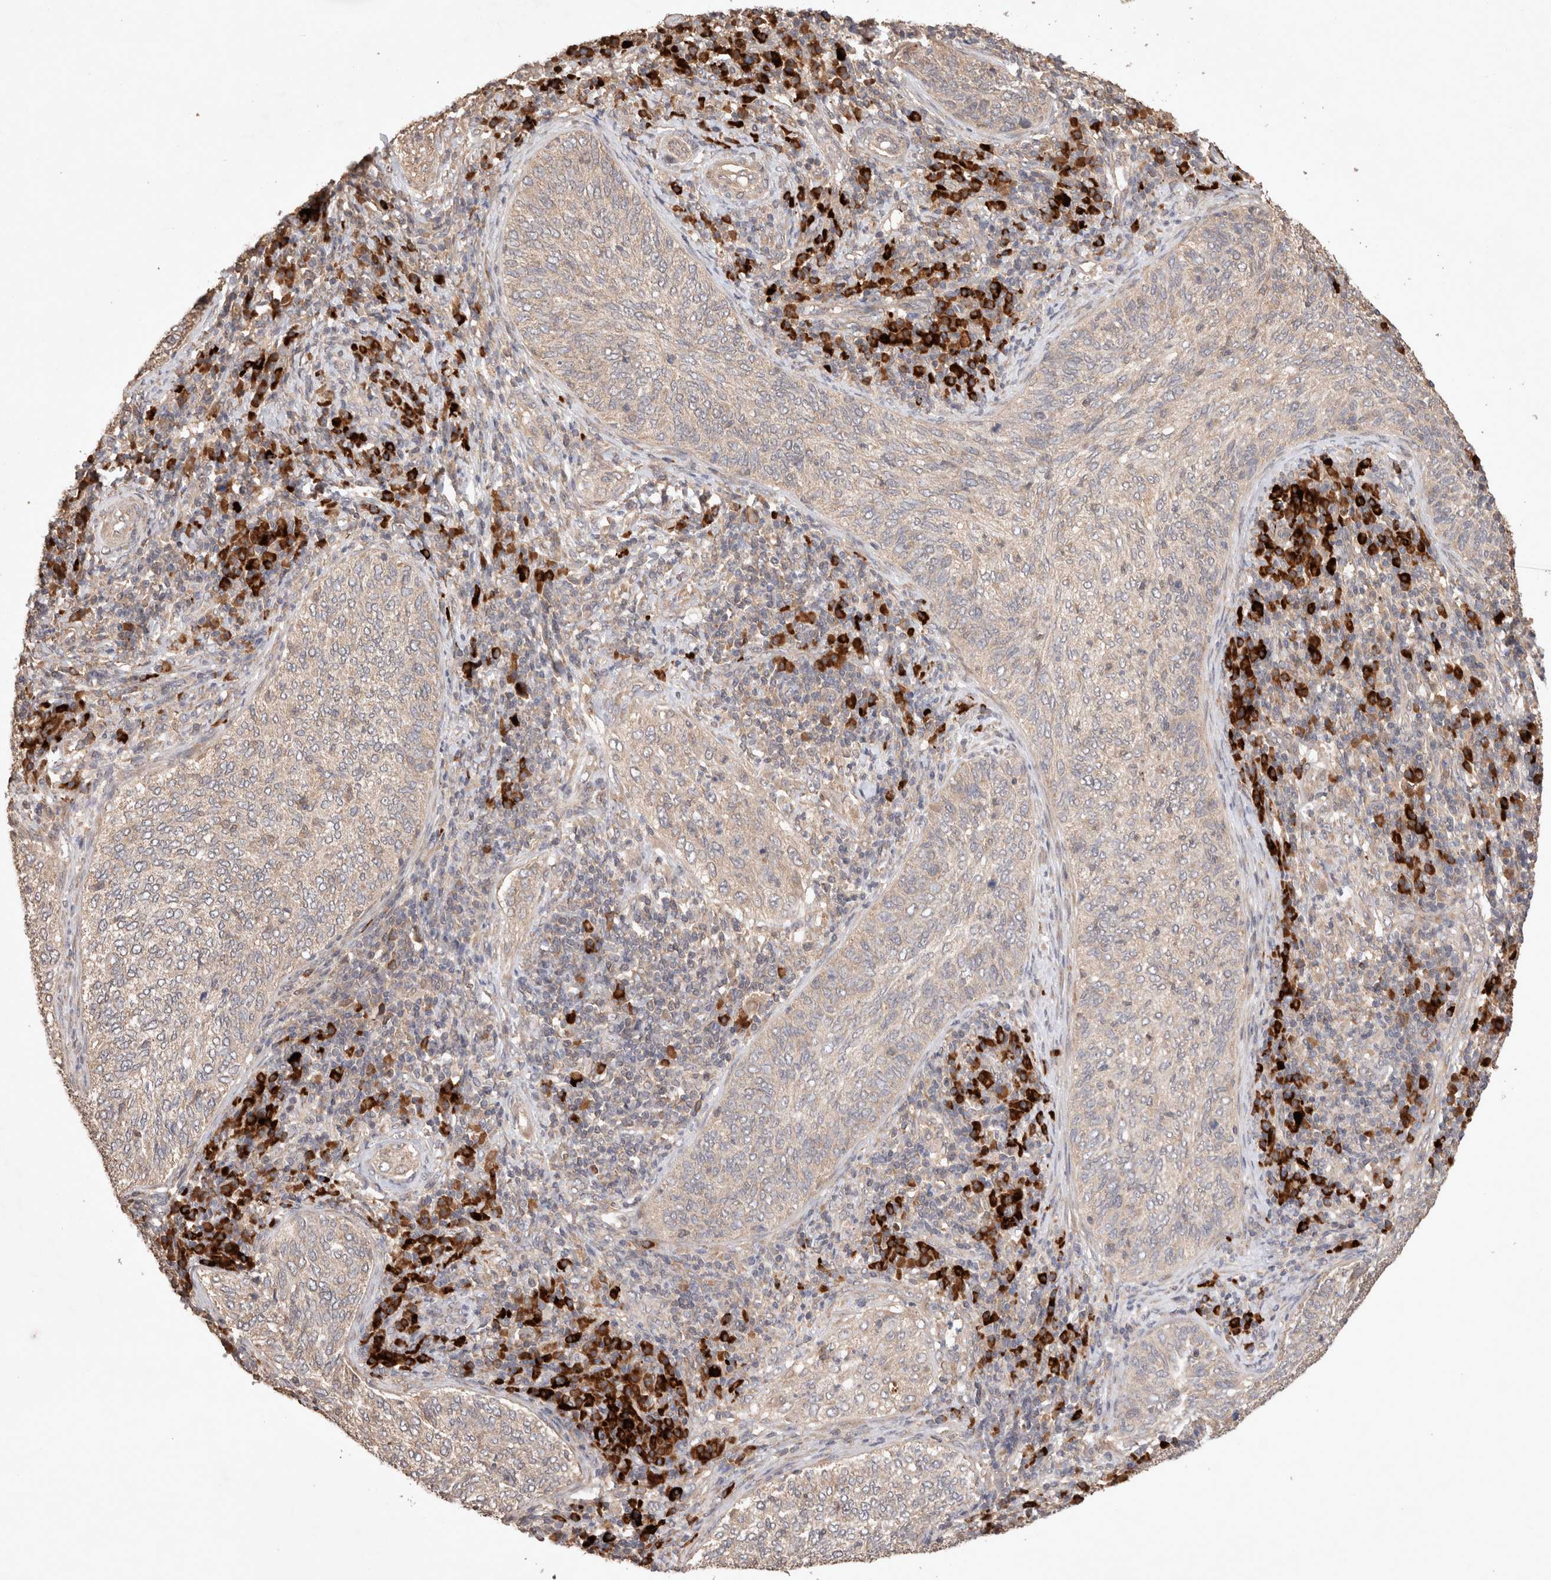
{"staining": {"intensity": "weak", "quantity": "25%-75%", "location": "cytoplasmic/membranous"}, "tissue": "cervical cancer", "cell_type": "Tumor cells", "image_type": "cancer", "snomed": [{"axis": "morphology", "description": "Squamous cell carcinoma, NOS"}, {"axis": "topography", "description": "Cervix"}], "caption": "Cervical squamous cell carcinoma stained with a brown dye reveals weak cytoplasmic/membranous positive positivity in about 25%-75% of tumor cells.", "gene": "HROB", "patient": {"sex": "female", "age": 30}}